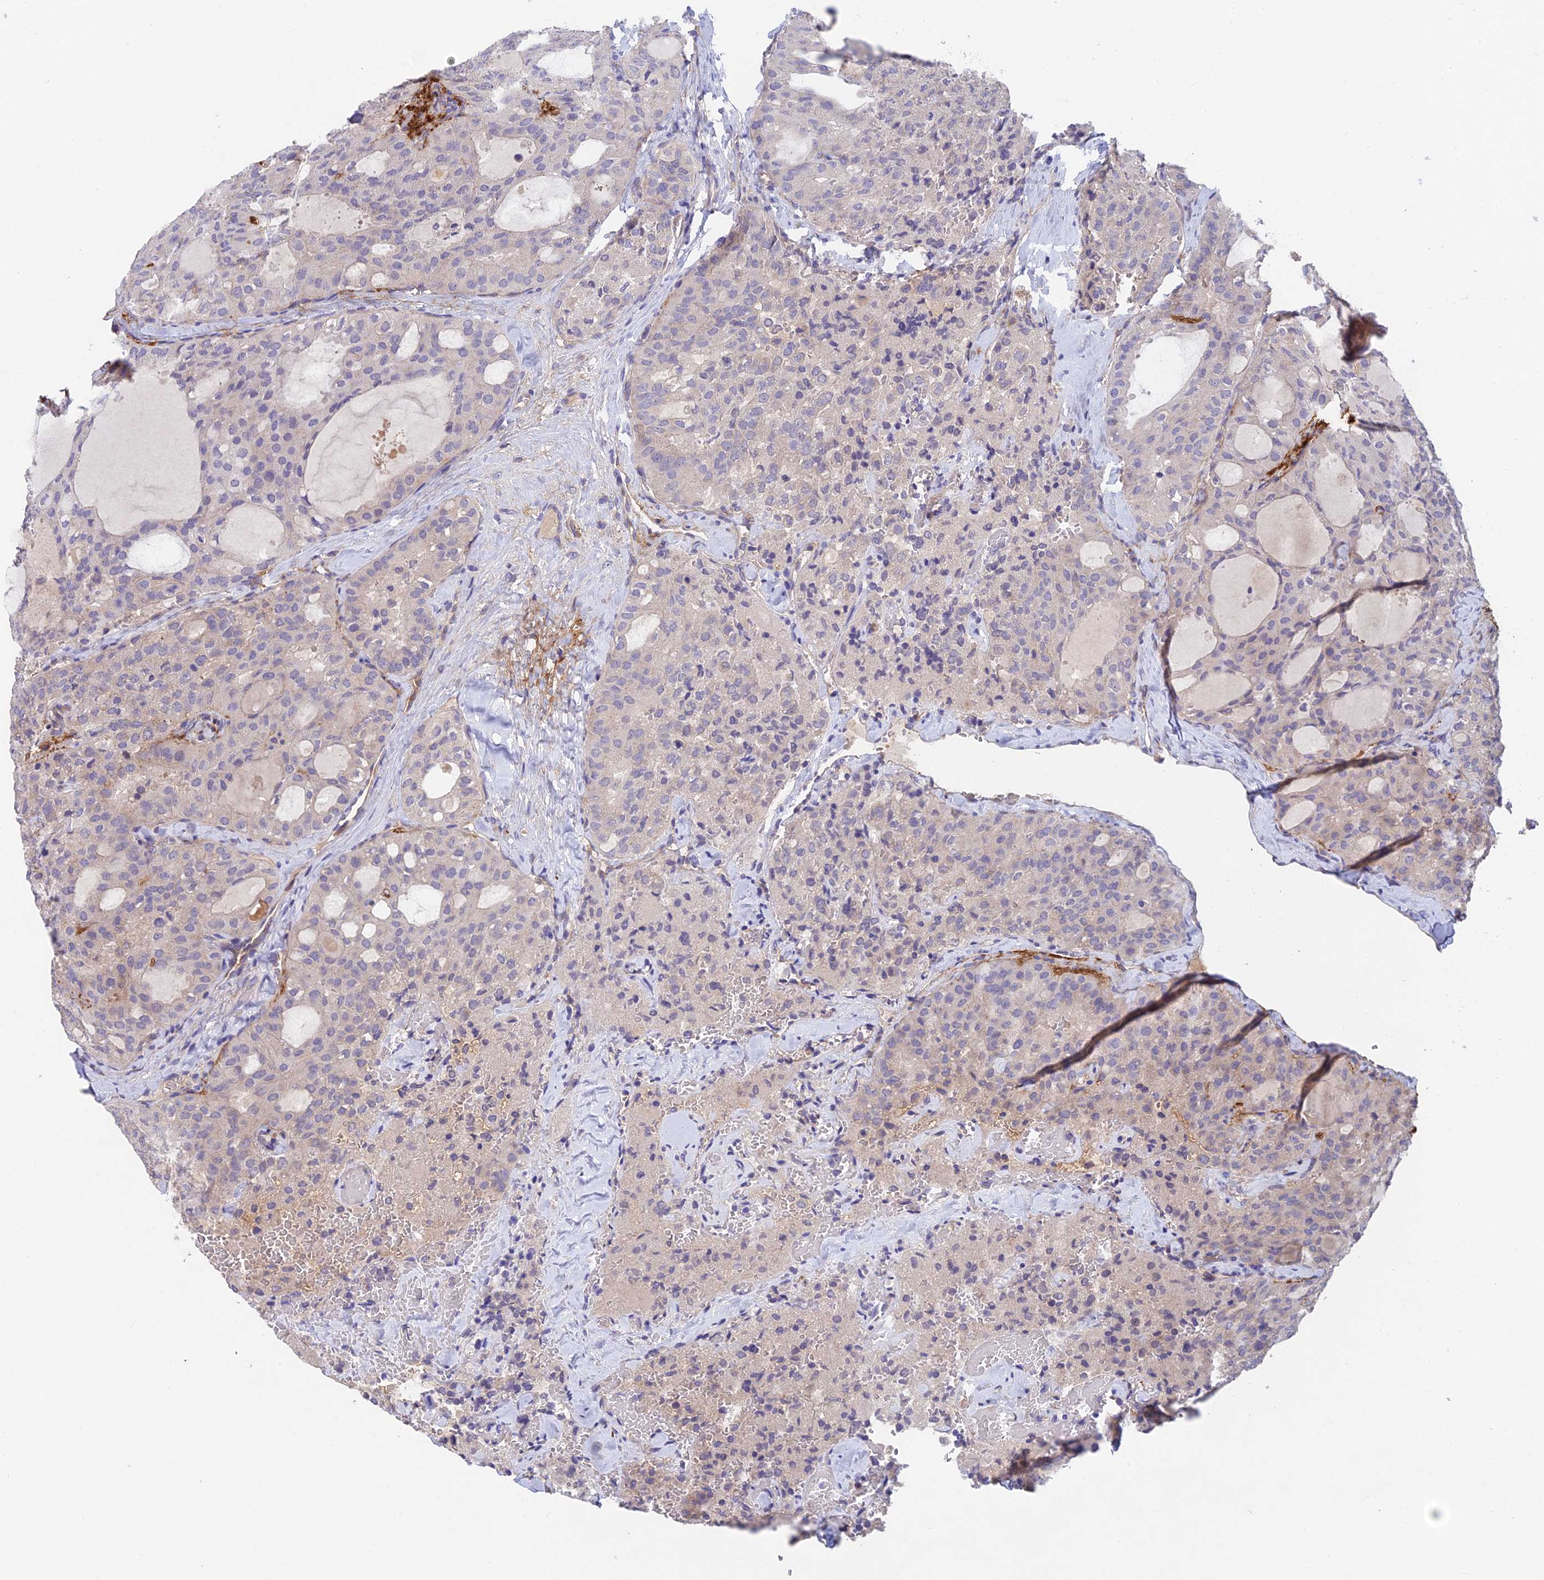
{"staining": {"intensity": "negative", "quantity": "none", "location": "none"}, "tissue": "thyroid cancer", "cell_type": "Tumor cells", "image_type": "cancer", "snomed": [{"axis": "morphology", "description": "Follicular adenoma carcinoma, NOS"}, {"axis": "topography", "description": "Thyroid gland"}], "caption": "Immunohistochemistry of thyroid cancer demonstrates no staining in tumor cells.", "gene": "ADAMTS13", "patient": {"sex": "male", "age": 75}}